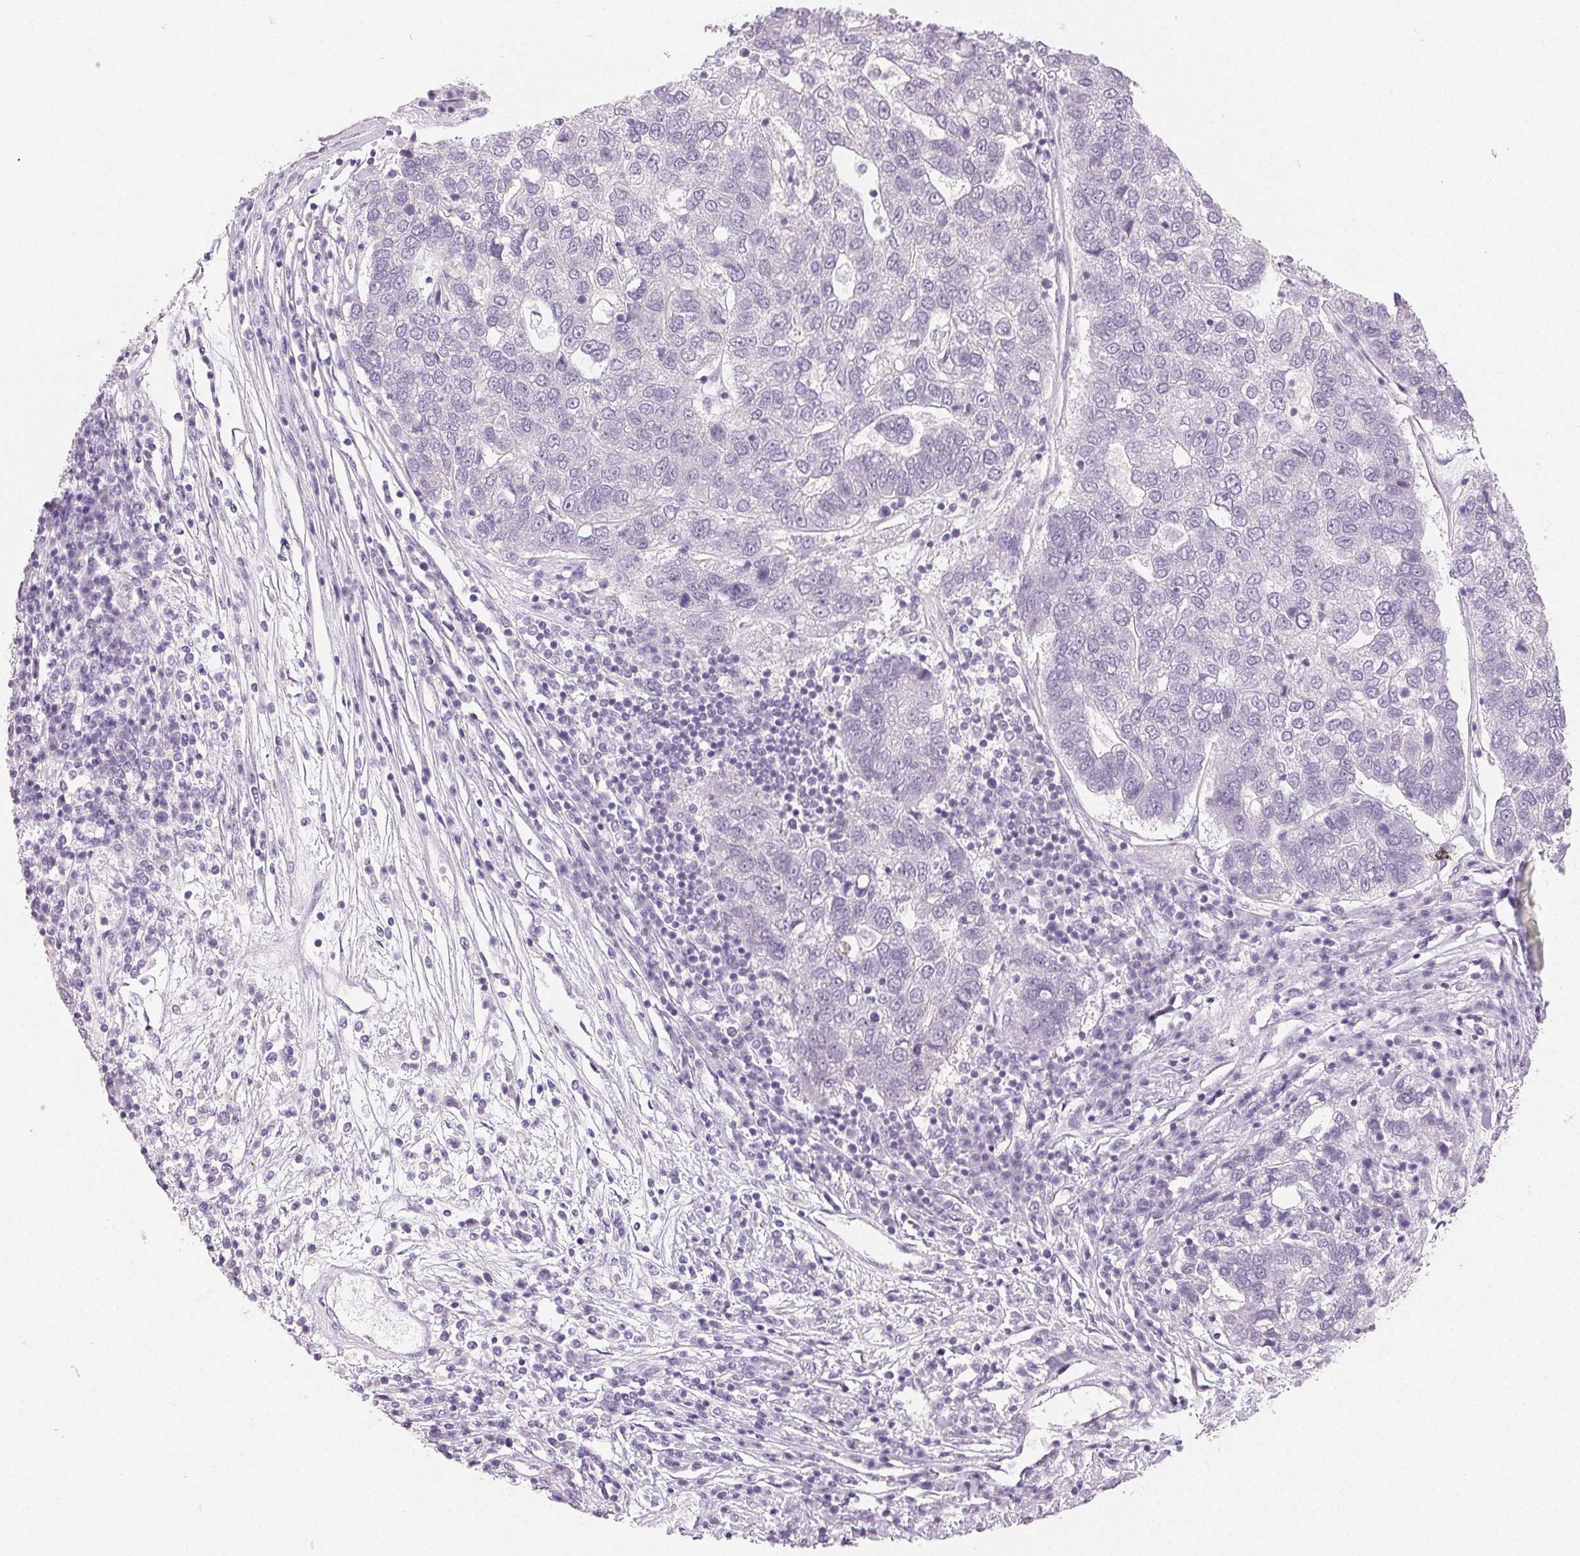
{"staining": {"intensity": "negative", "quantity": "none", "location": "none"}, "tissue": "pancreatic cancer", "cell_type": "Tumor cells", "image_type": "cancer", "snomed": [{"axis": "morphology", "description": "Adenocarcinoma, NOS"}, {"axis": "topography", "description": "Pancreas"}], "caption": "DAB immunohistochemical staining of human adenocarcinoma (pancreatic) demonstrates no significant staining in tumor cells.", "gene": "SFTPD", "patient": {"sex": "female", "age": 61}}